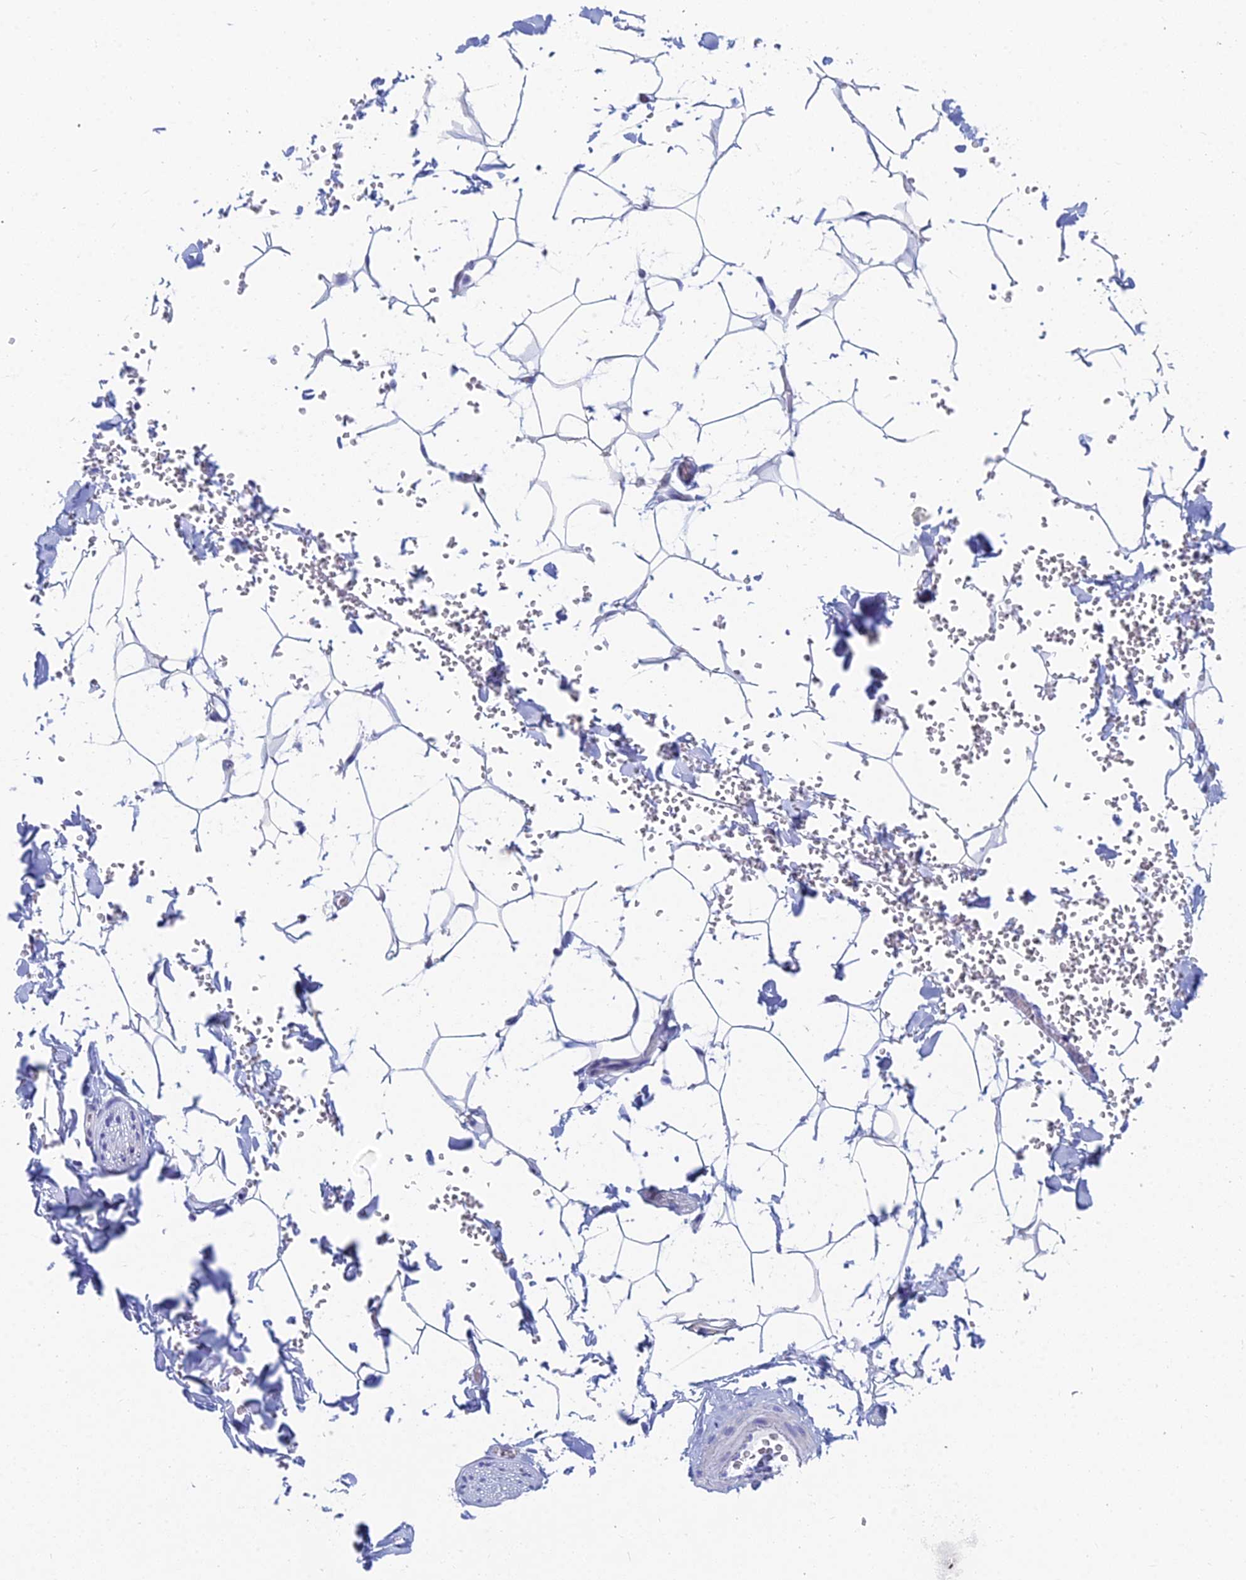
{"staining": {"intensity": "negative", "quantity": "none", "location": "none"}, "tissue": "adipose tissue", "cell_type": "Adipocytes", "image_type": "normal", "snomed": [{"axis": "morphology", "description": "Normal tissue, NOS"}, {"axis": "topography", "description": "Gallbladder"}, {"axis": "topography", "description": "Peripheral nerve tissue"}], "caption": "This is an immunohistochemistry micrograph of benign adipose tissue. There is no staining in adipocytes.", "gene": "ACSM1", "patient": {"sex": "male", "age": 38}}